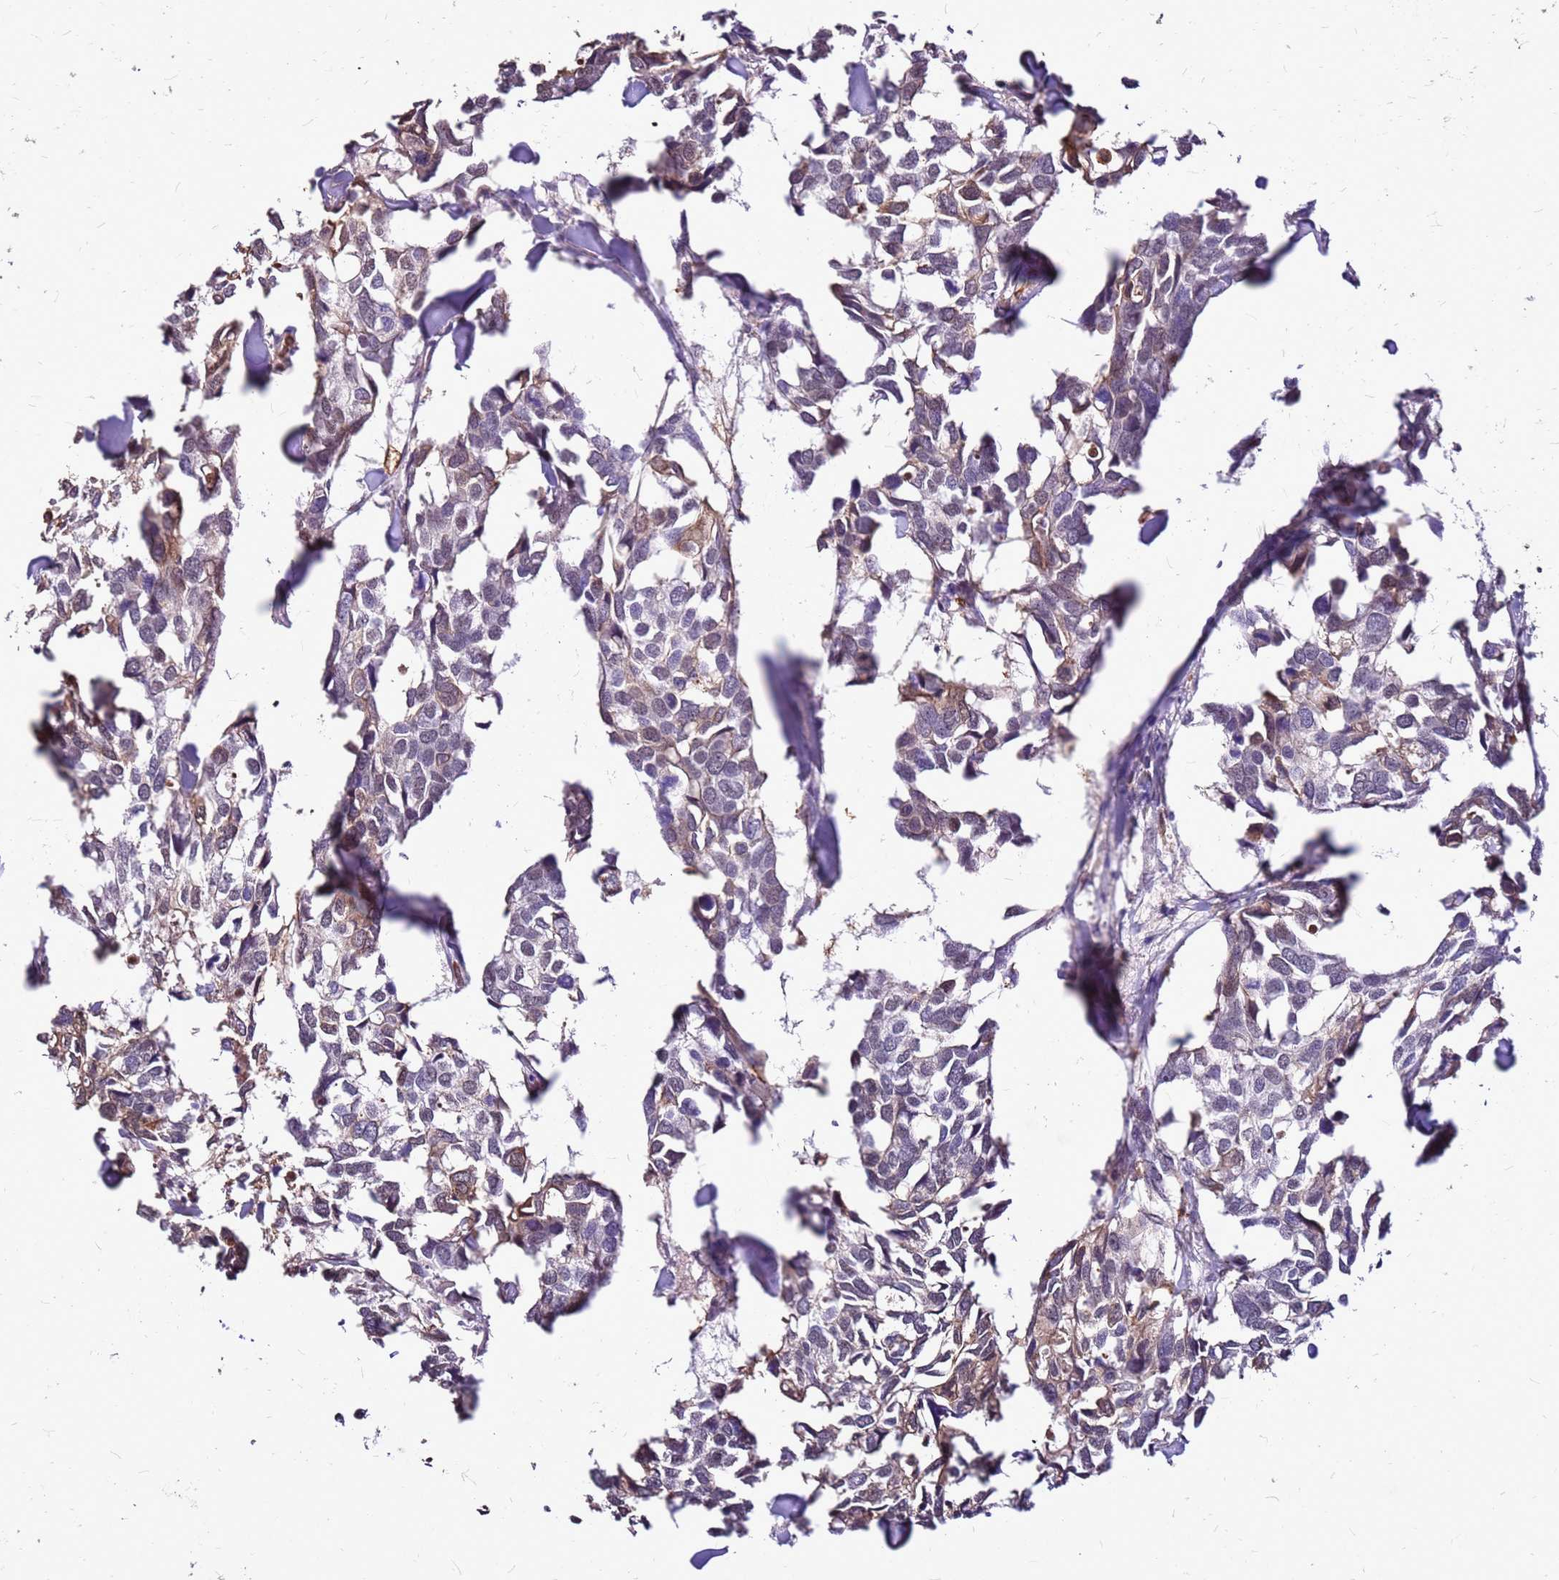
{"staining": {"intensity": "weak", "quantity": "<25%", "location": "cytoplasmic/membranous"}, "tissue": "breast cancer", "cell_type": "Tumor cells", "image_type": "cancer", "snomed": [{"axis": "morphology", "description": "Duct carcinoma"}, {"axis": "topography", "description": "Breast"}], "caption": "Breast cancer was stained to show a protein in brown. There is no significant staining in tumor cells. (Immunohistochemistry (ihc), brightfield microscopy, high magnification).", "gene": "ALDH1A3", "patient": {"sex": "female", "age": 83}}